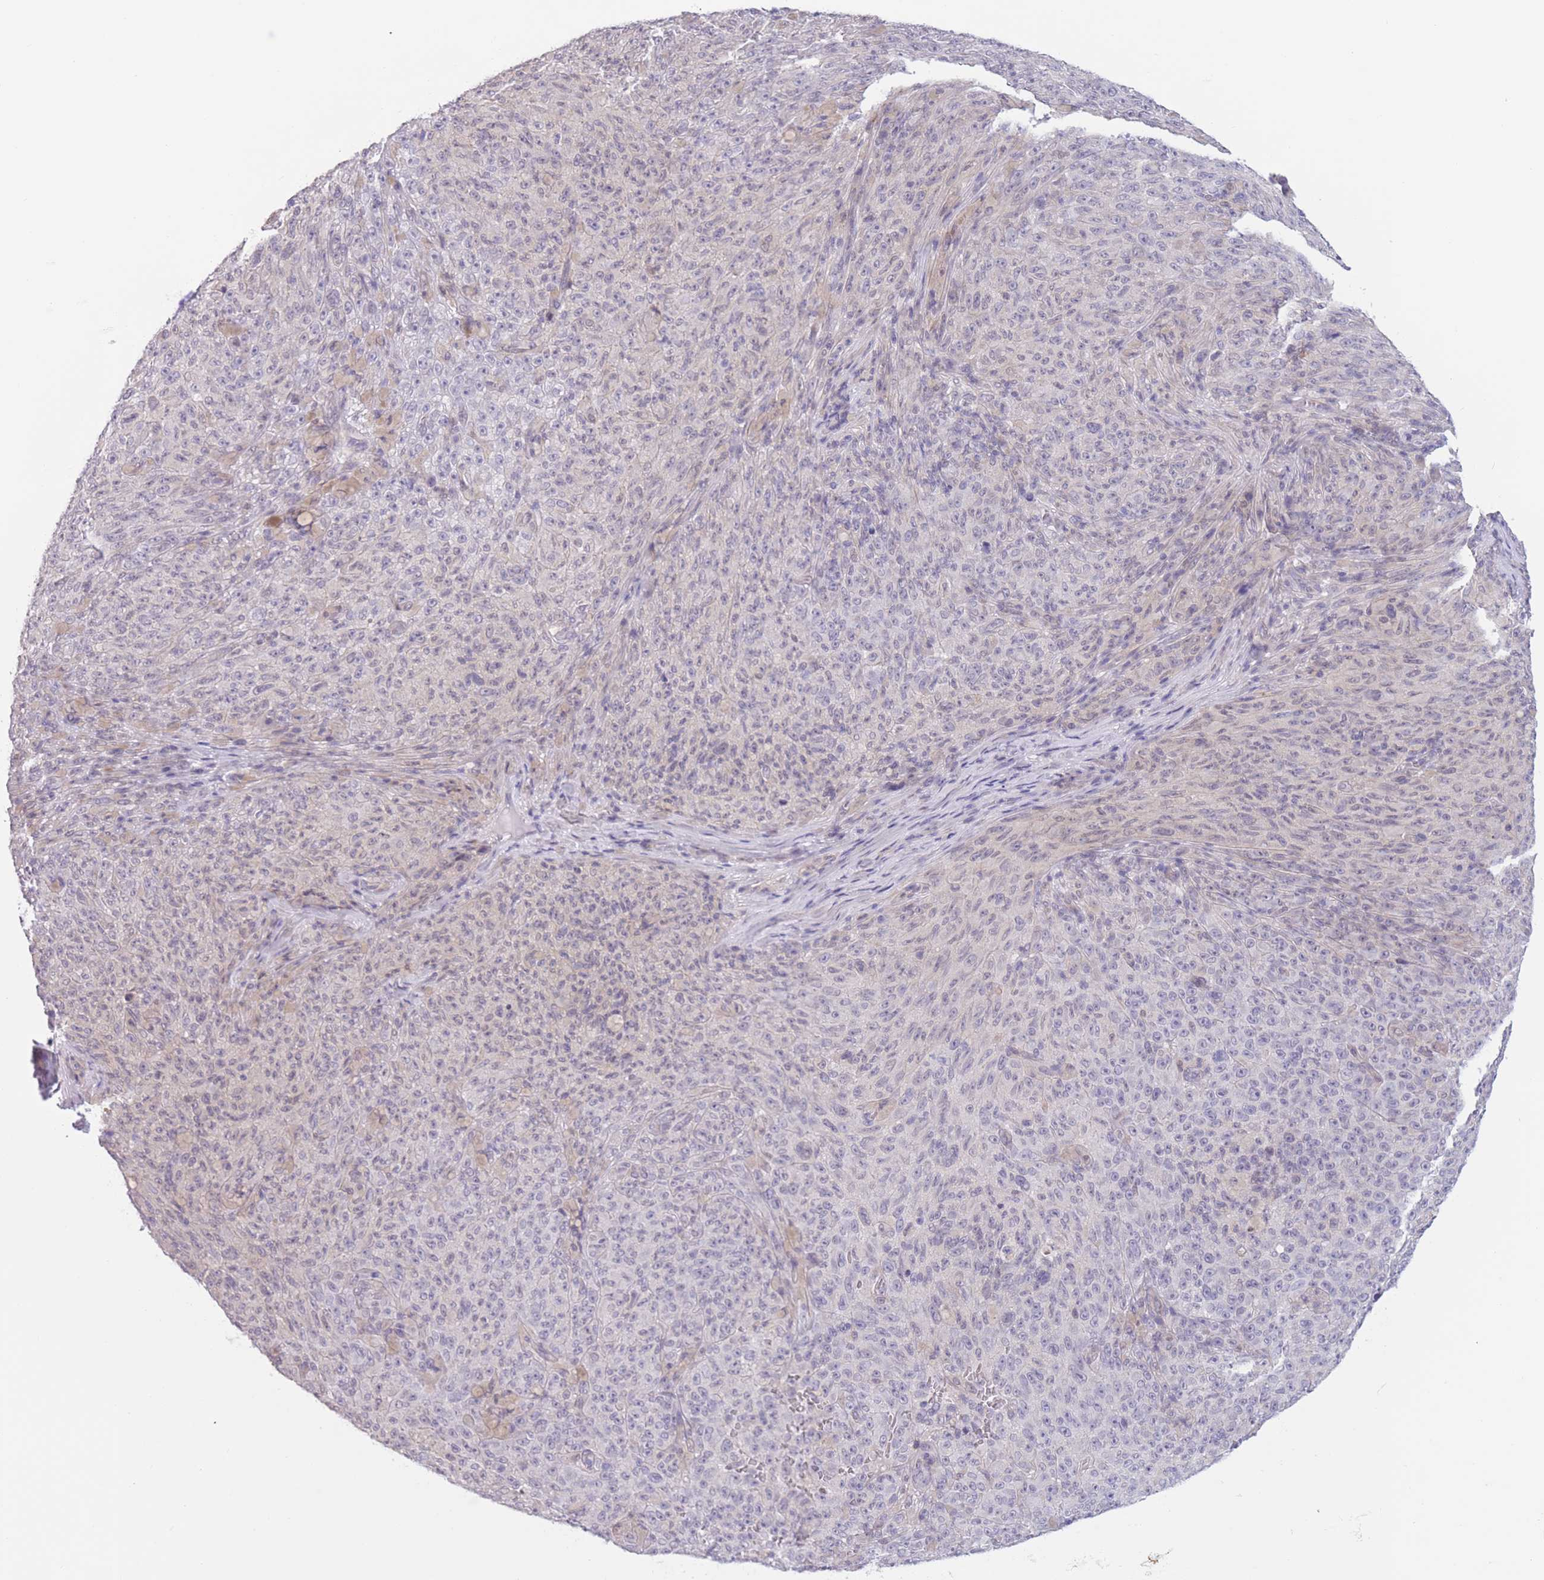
{"staining": {"intensity": "negative", "quantity": "none", "location": "none"}, "tissue": "melanoma", "cell_type": "Tumor cells", "image_type": "cancer", "snomed": [{"axis": "morphology", "description": "Malignant melanoma, NOS"}, {"axis": "topography", "description": "Skin"}], "caption": "Immunohistochemical staining of malignant melanoma demonstrates no significant positivity in tumor cells.", "gene": "PODXL", "patient": {"sex": "female", "age": 82}}